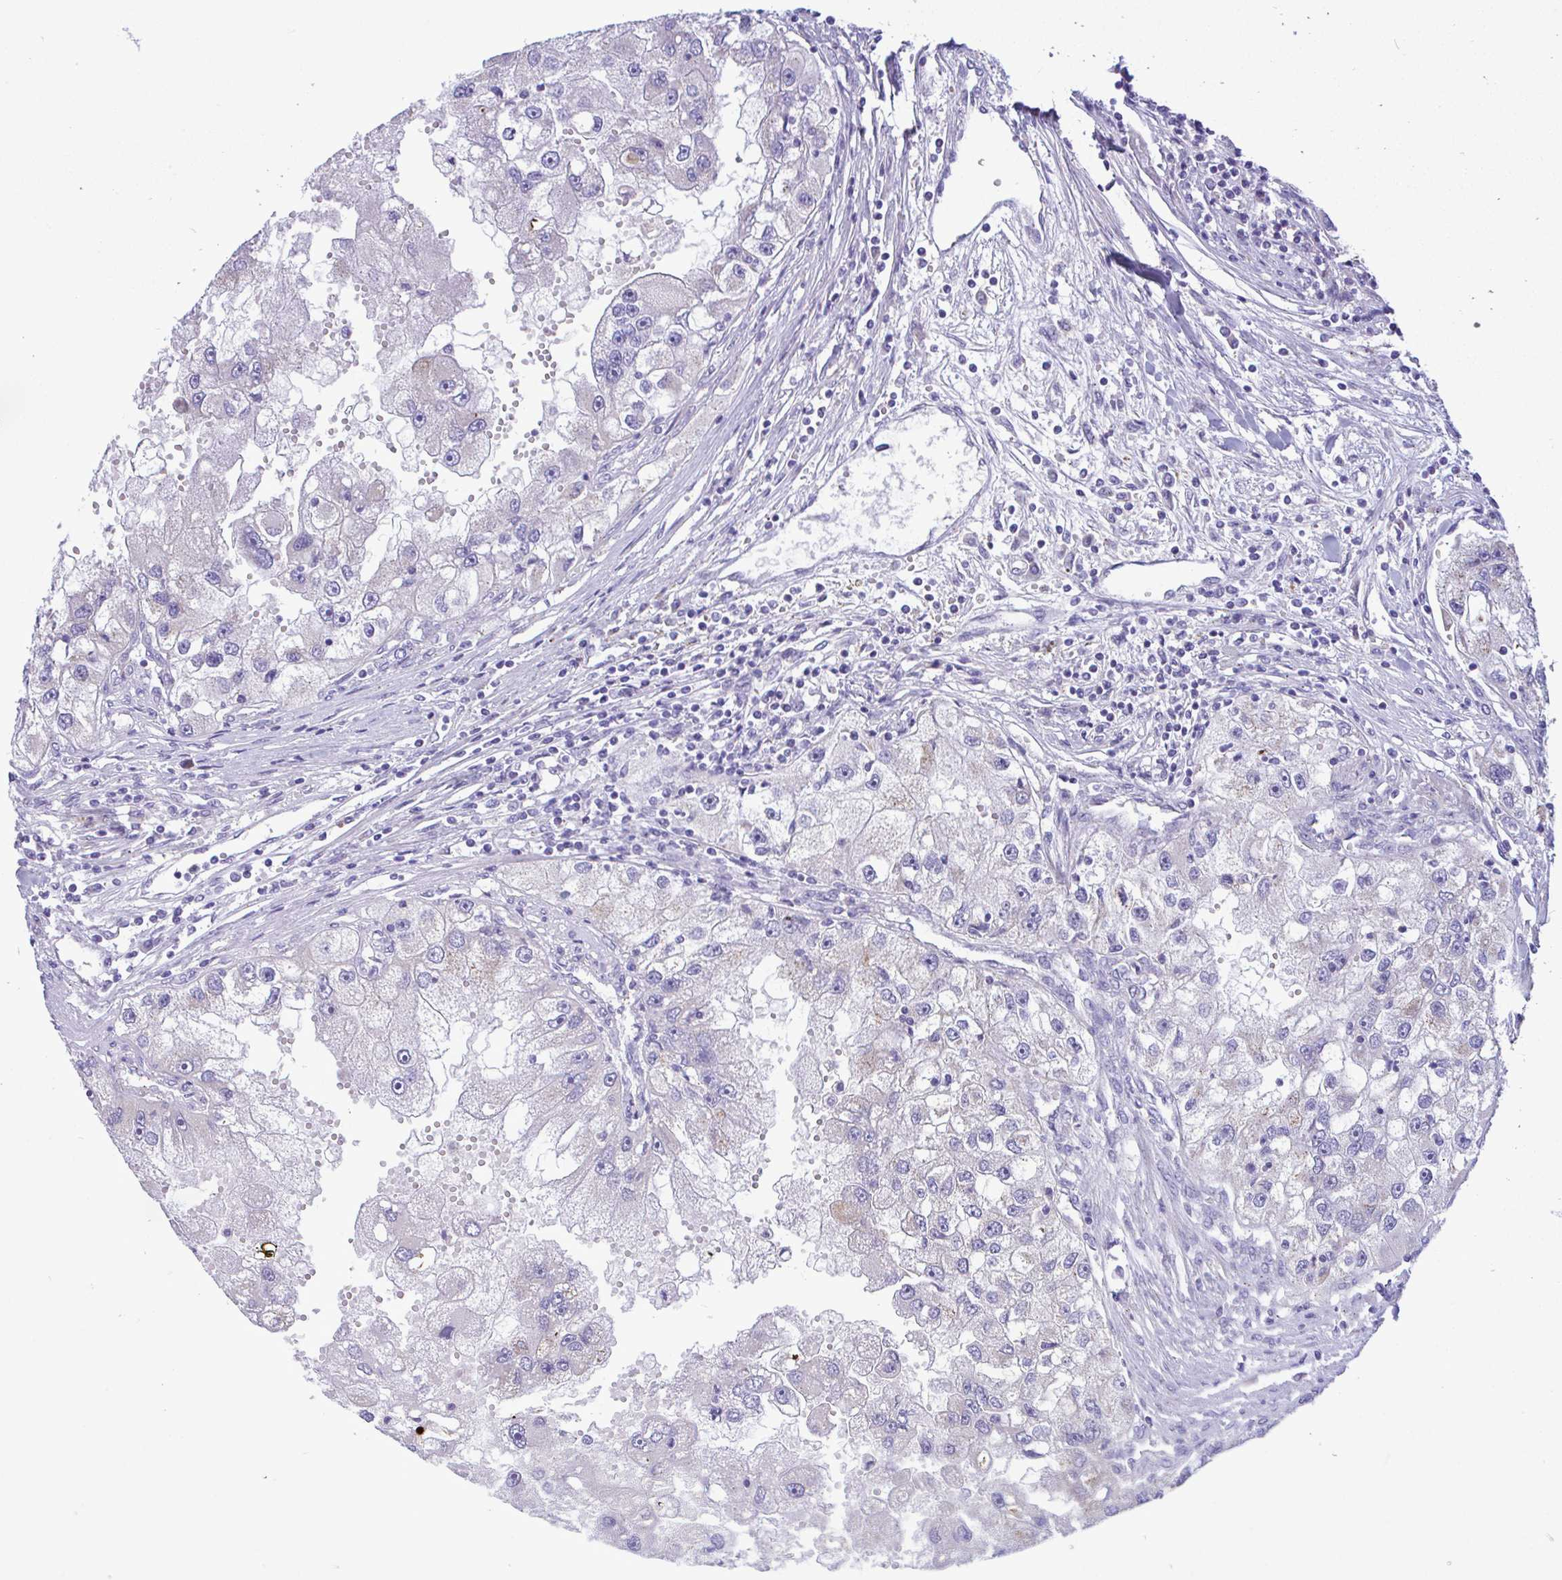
{"staining": {"intensity": "negative", "quantity": "none", "location": "none"}, "tissue": "renal cancer", "cell_type": "Tumor cells", "image_type": "cancer", "snomed": [{"axis": "morphology", "description": "Adenocarcinoma, NOS"}, {"axis": "topography", "description": "Kidney"}], "caption": "The image displays no staining of tumor cells in renal cancer. (DAB (3,3'-diaminobenzidine) immunohistochemistry, high magnification).", "gene": "MRPS16", "patient": {"sex": "male", "age": 63}}